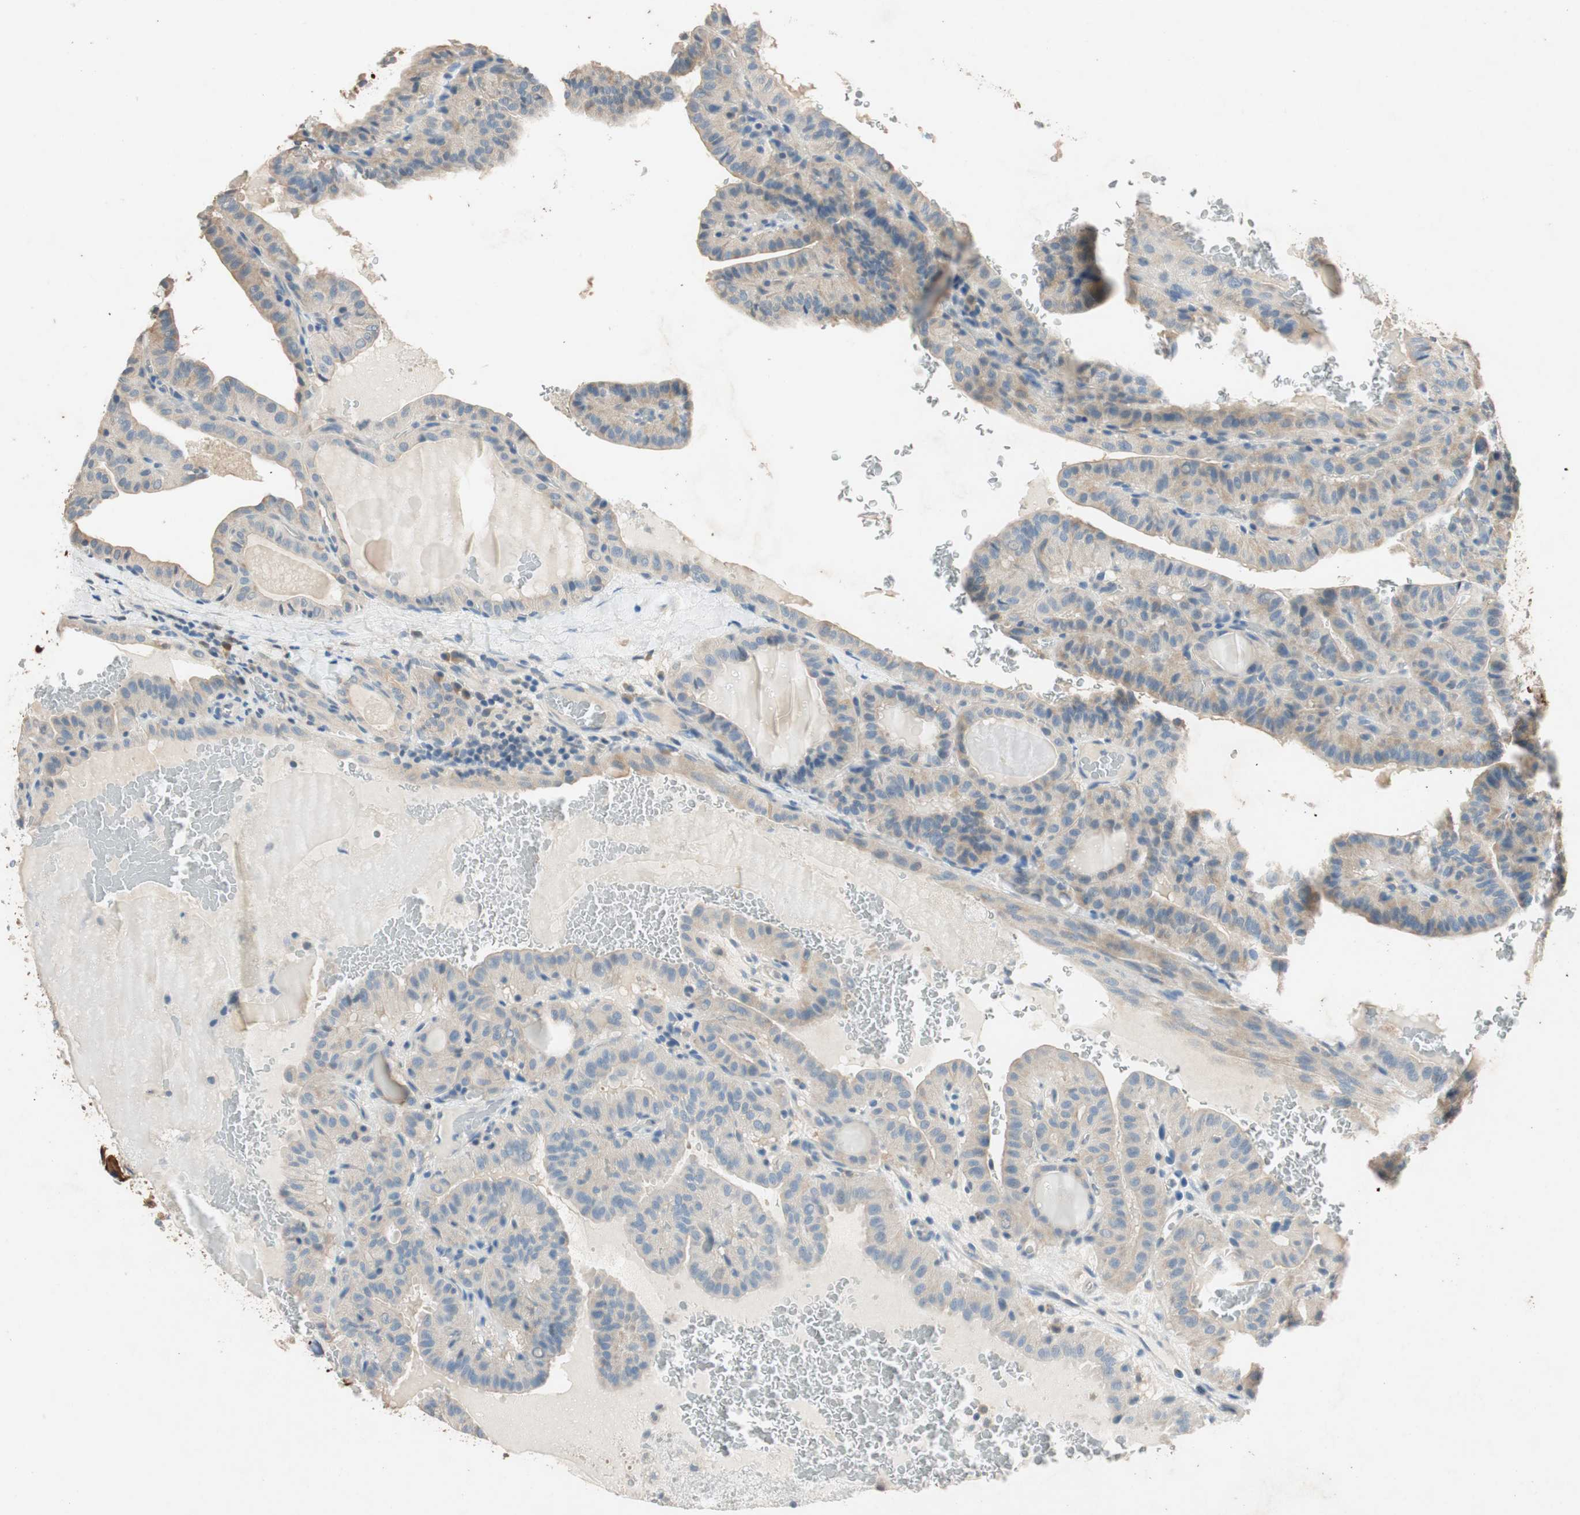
{"staining": {"intensity": "weak", "quantity": ">75%", "location": "cytoplasmic/membranous"}, "tissue": "thyroid cancer", "cell_type": "Tumor cells", "image_type": "cancer", "snomed": [{"axis": "morphology", "description": "Papillary adenocarcinoma, NOS"}, {"axis": "topography", "description": "Thyroid gland"}], "caption": "This is a histology image of immunohistochemistry staining of thyroid cancer, which shows weak staining in the cytoplasmic/membranous of tumor cells.", "gene": "SERPINB5", "patient": {"sex": "male", "age": 77}}